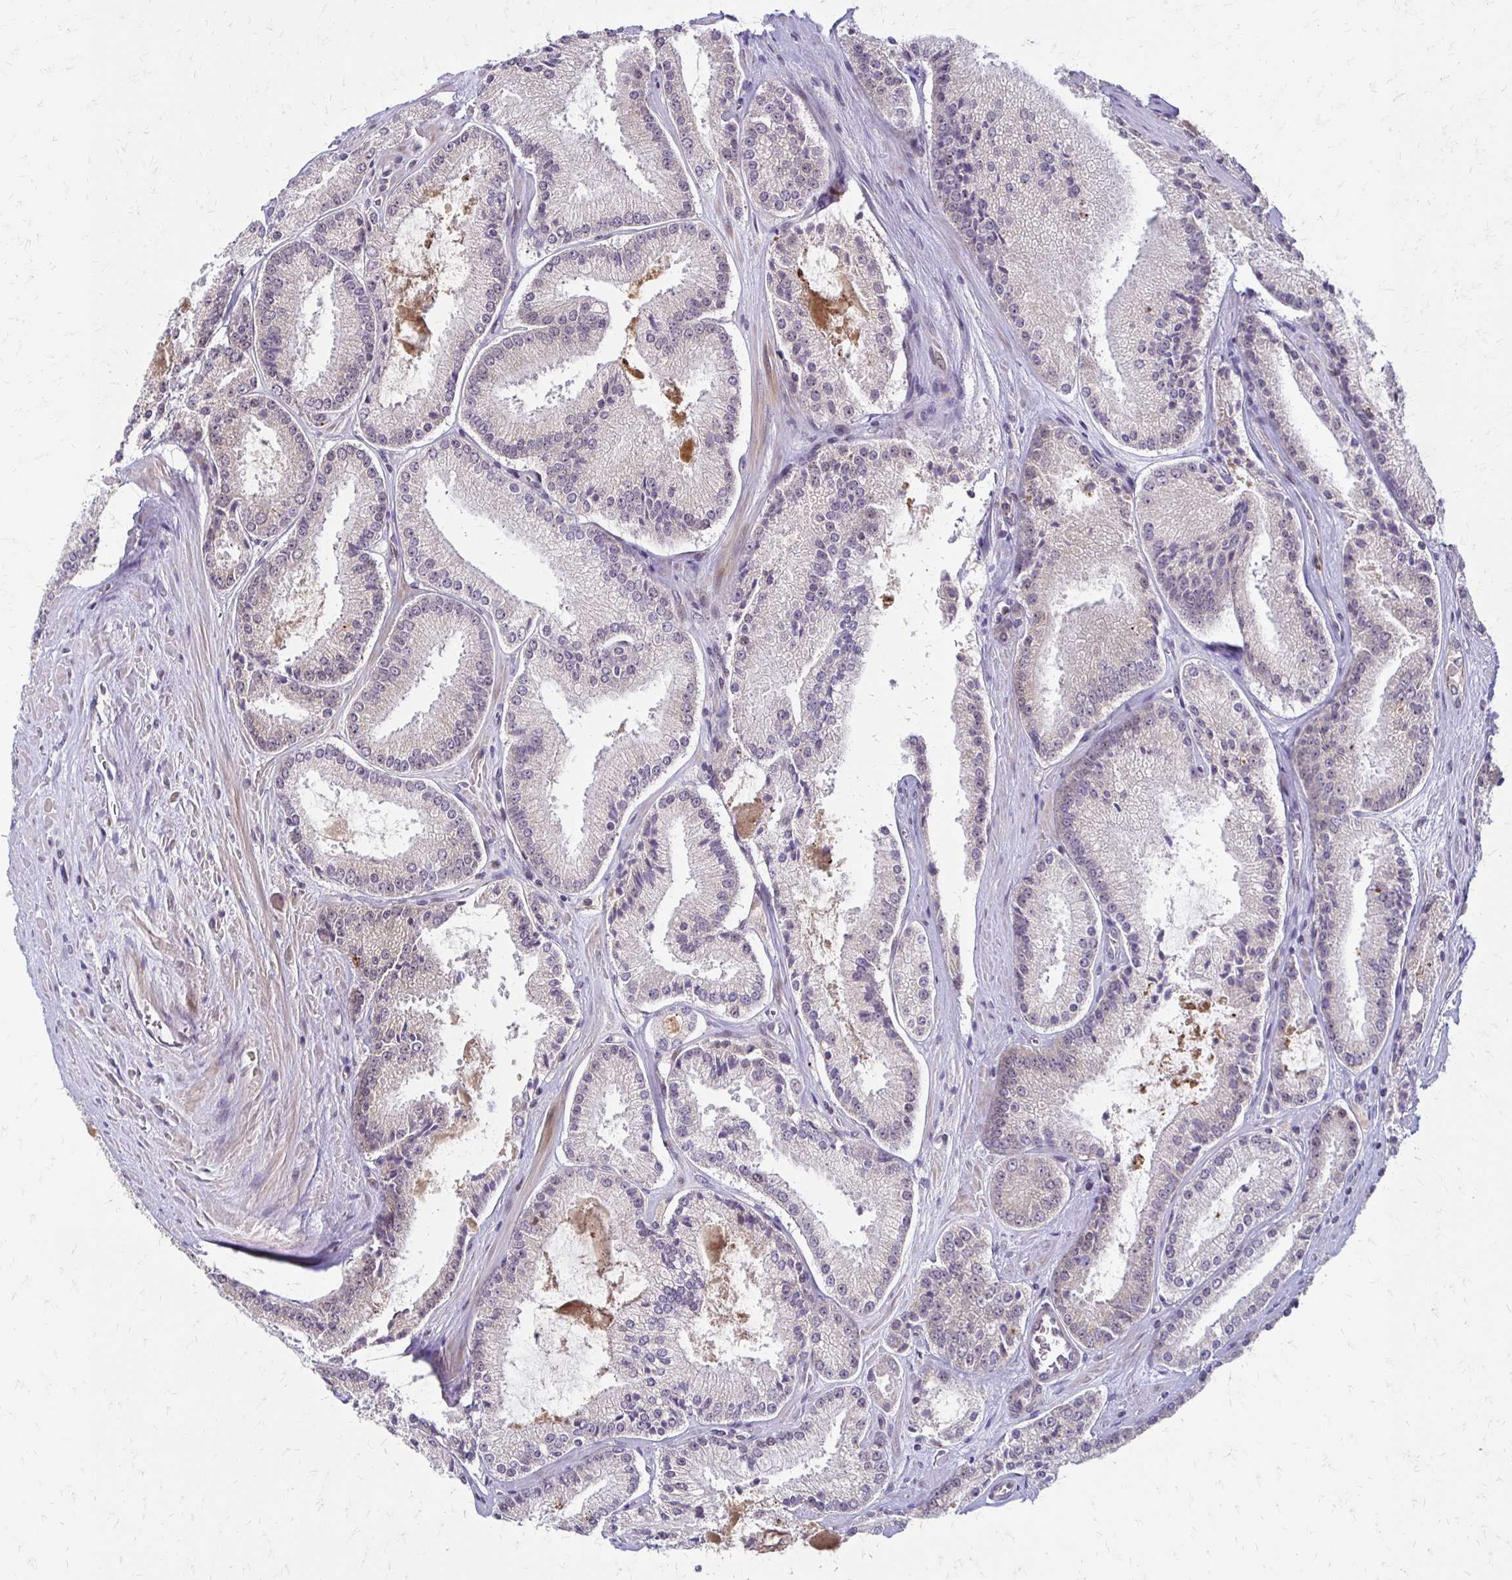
{"staining": {"intensity": "negative", "quantity": "none", "location": "none"}, "tissue": "prostate cancer", "cell_type": "Tumor cells", "image_type": "cancer", "snomed": [{"axis": "morphology", "description": "Adenocarcinoma, High grade"}, {"axis": "topography", "description": "Prostate"}], "caption": "Immunohistochemistry micrograph of neoplastic tissue: prostate adenocarcinoma (high-grade) stained with DAB (3,3'-diaminobenzidine) shows no significant protein expression in tumor cells.", "gene": "TRIR", "patient": {"sex": "male", "age": 73}}